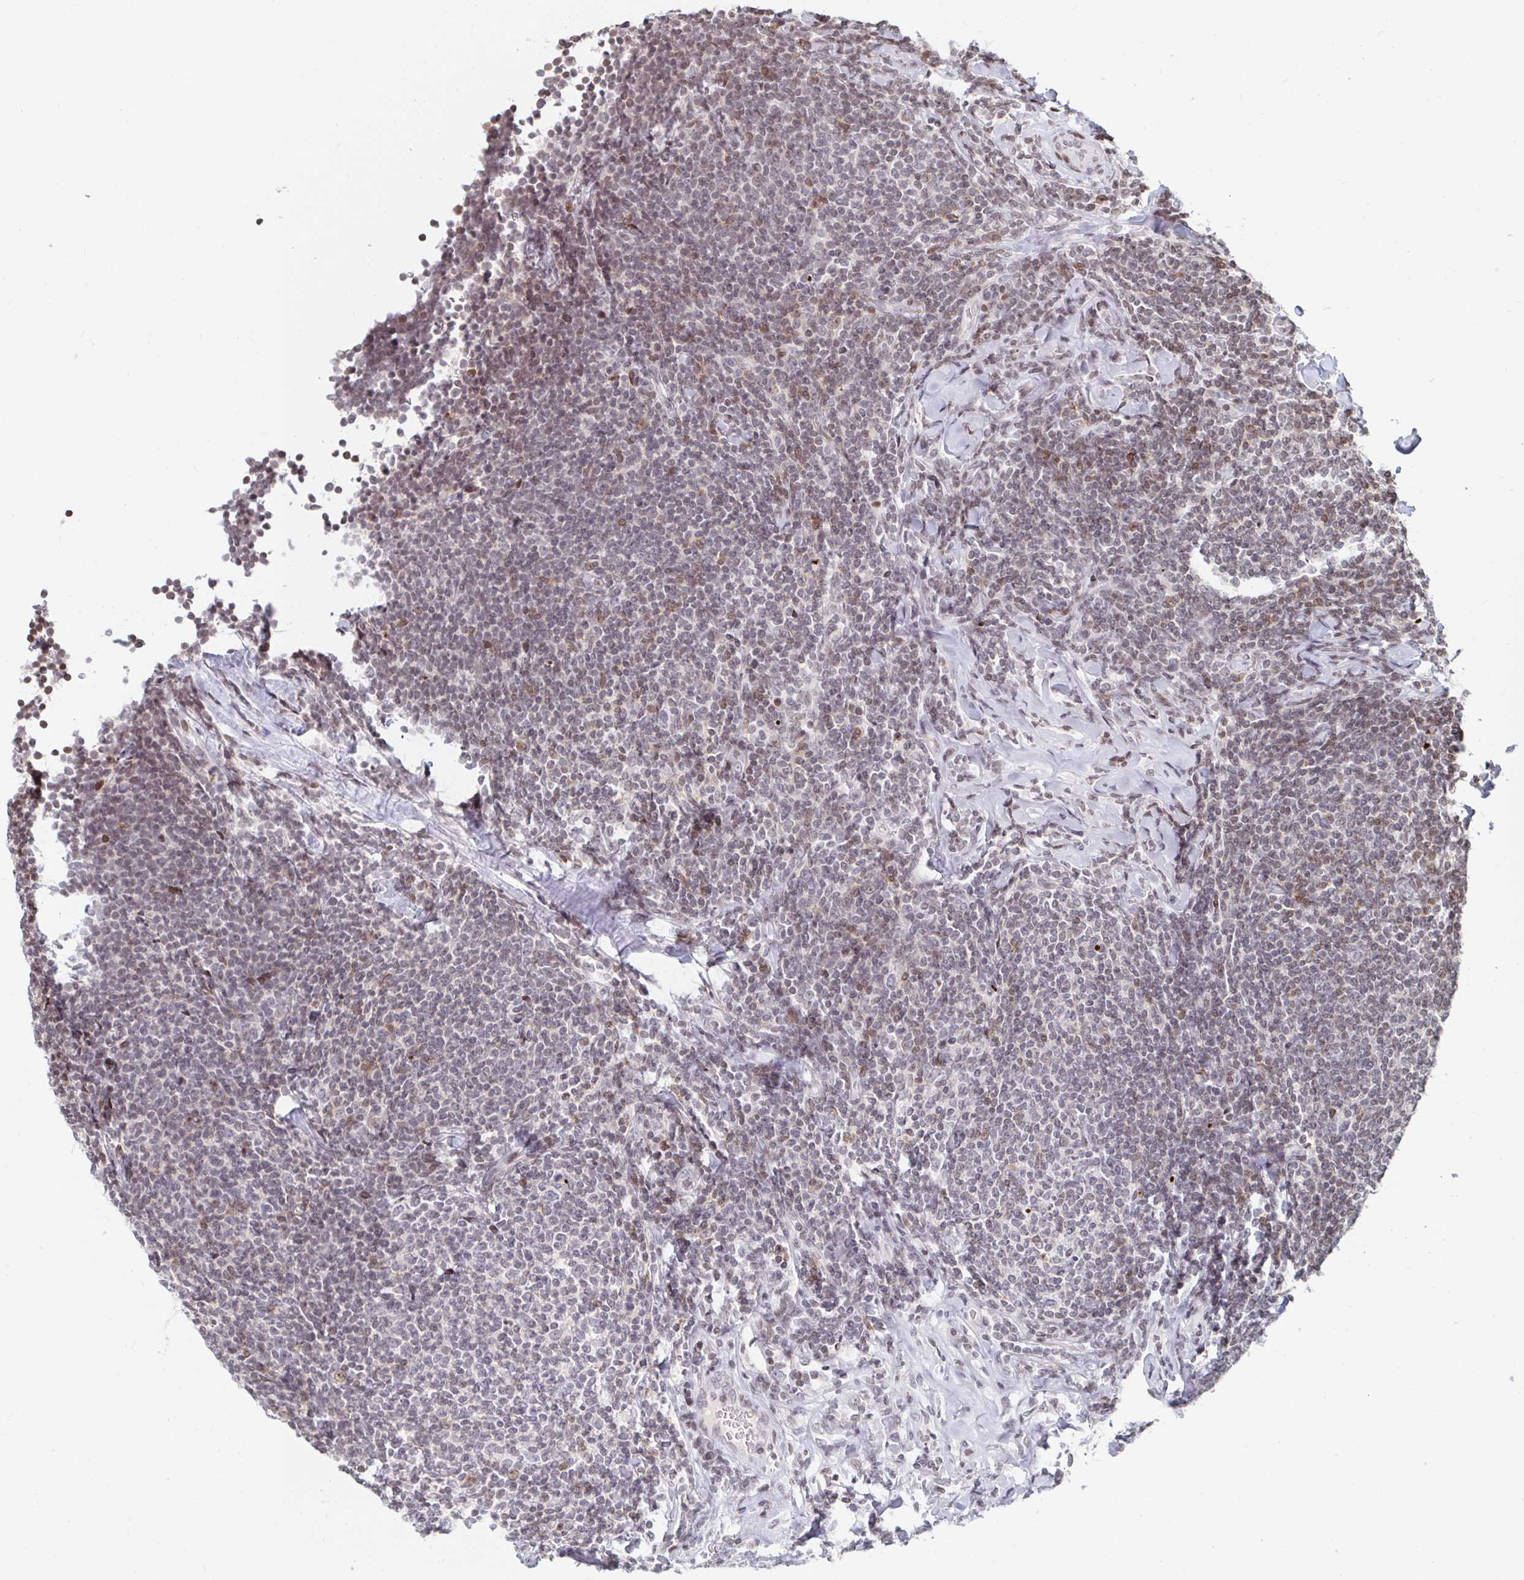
{"staining": {"intensity": "weak", "quantity": "25%-75%", "location": "nuclear"}, "tissue": "lymphoma", "cell_type": "Tumor cells", "image_type": "cancer", "snomed": [{"axis": "morphology", "description": "Malignant lymphoma, non-Hodgkin's type, Low grade"}, {"axis": "topography", "description": "Lymph node"}], "caption": "IHC micrograph of neoplastic tissue: lymphoma stained using immunohistochemistry (IHC) demonstrates low levels of weak protein expression localized specifically in the nuclear of tumor cells, appearing as a nuclear brown color.", "gene": "HOXC10", "patient": {"sex": "male", "age": 52}}